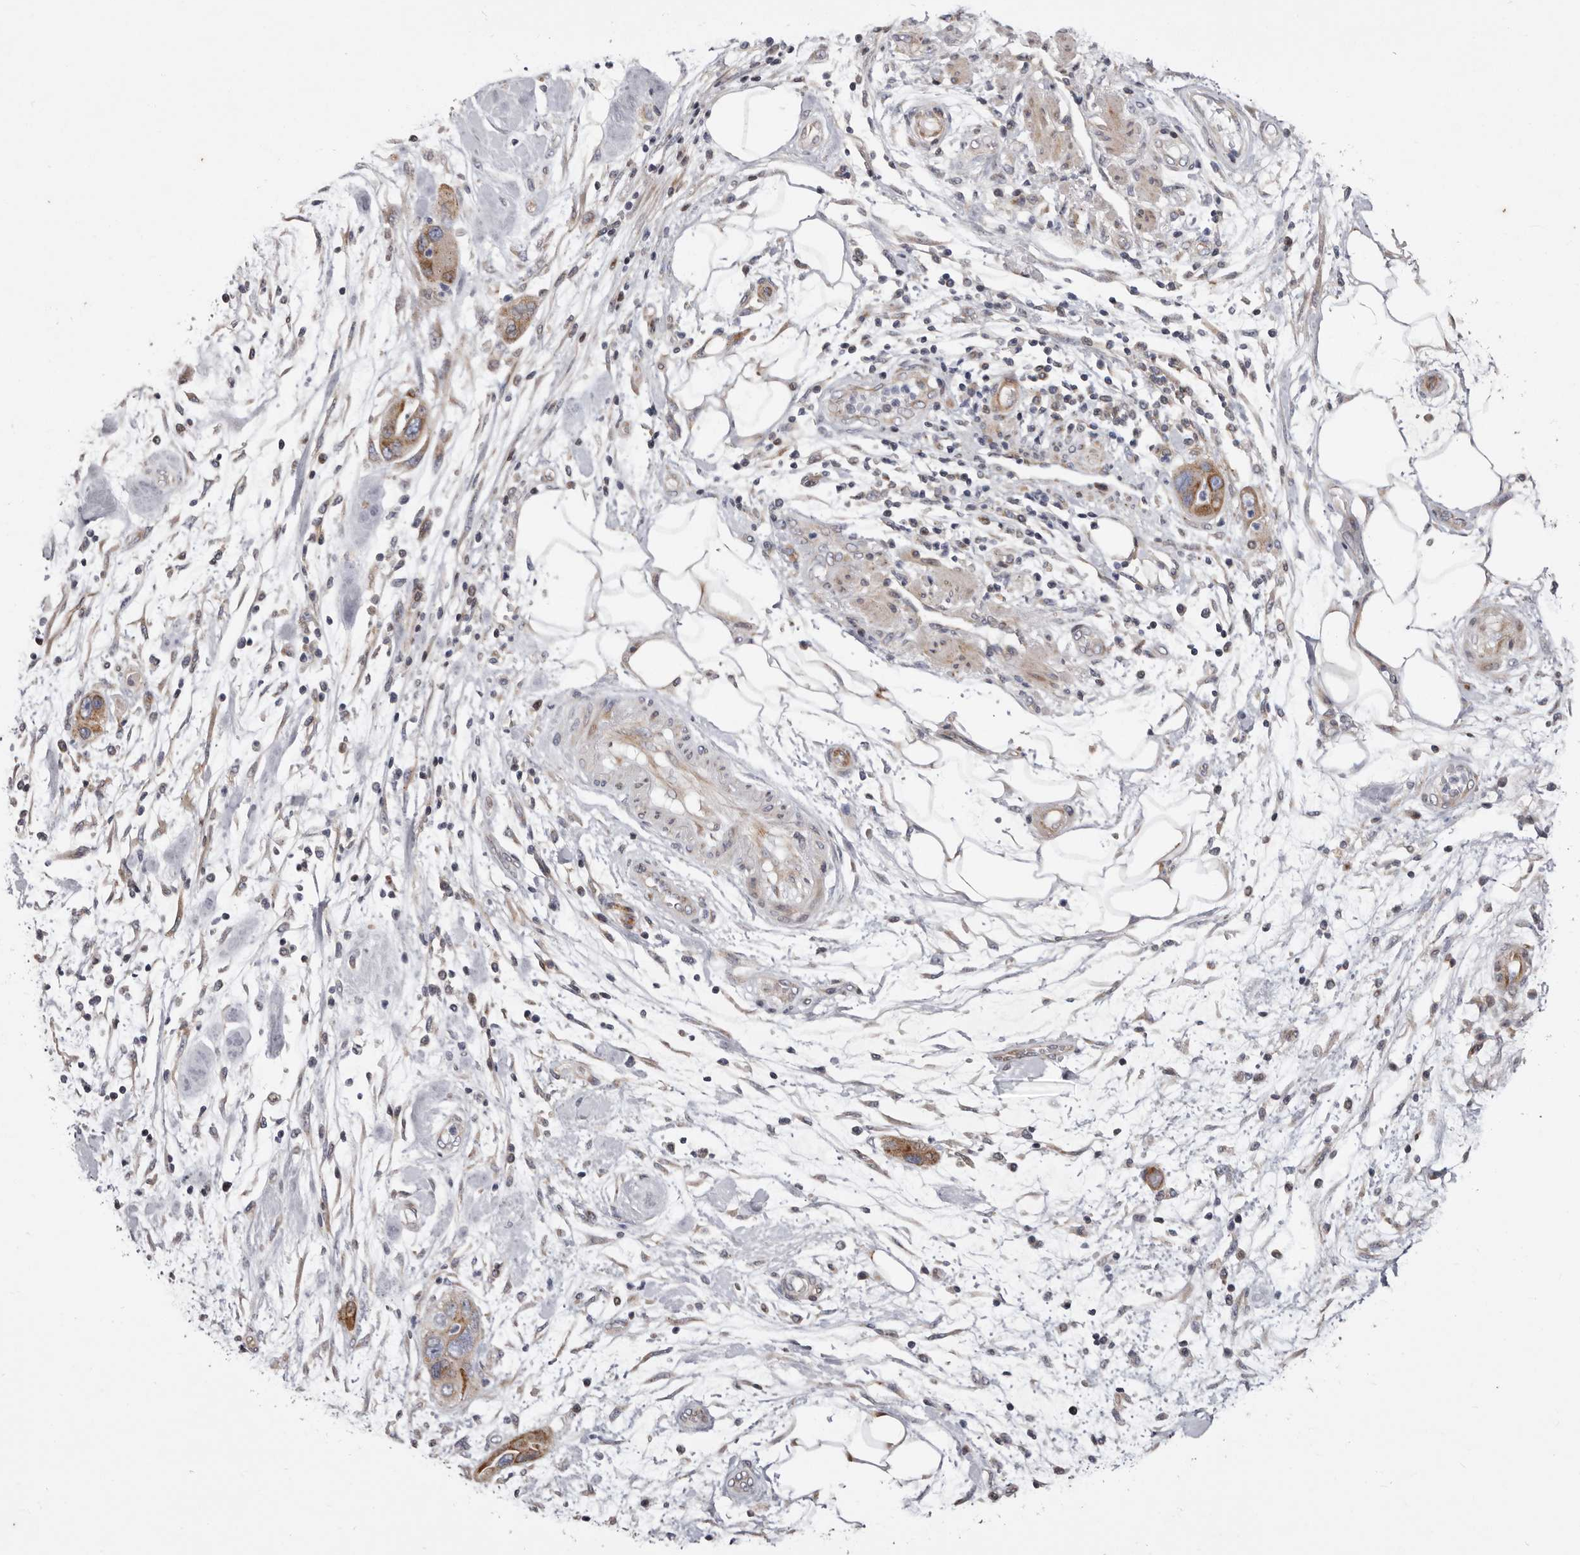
{"staining": {"intensity": "moderate", "quantity": ">75%", "location": "cytoplasmic/membranous"}, "tissue": "pancreatic cancer", "cell_type": "Tumor cells", "image_type": "cancer", "snomed": [{"axis": "morphology", "description": "Normal tissue, NOS"}, {"axis": "morphology", "description": "Adenocarcinoma, NOS"}, {"axis": "topography", "description": "Pancreas"}], "caption": "The histopathology image shows a brown stain indicating the presence of a protein in the cytoplasmic/membranous of tumor cells in adenocarcinoma (pancreatic). (DAB IHC with brightfield microscopy, high magnification).", "gene": "TIMM17B", "patient": {"sex": "female", "age": 71}}